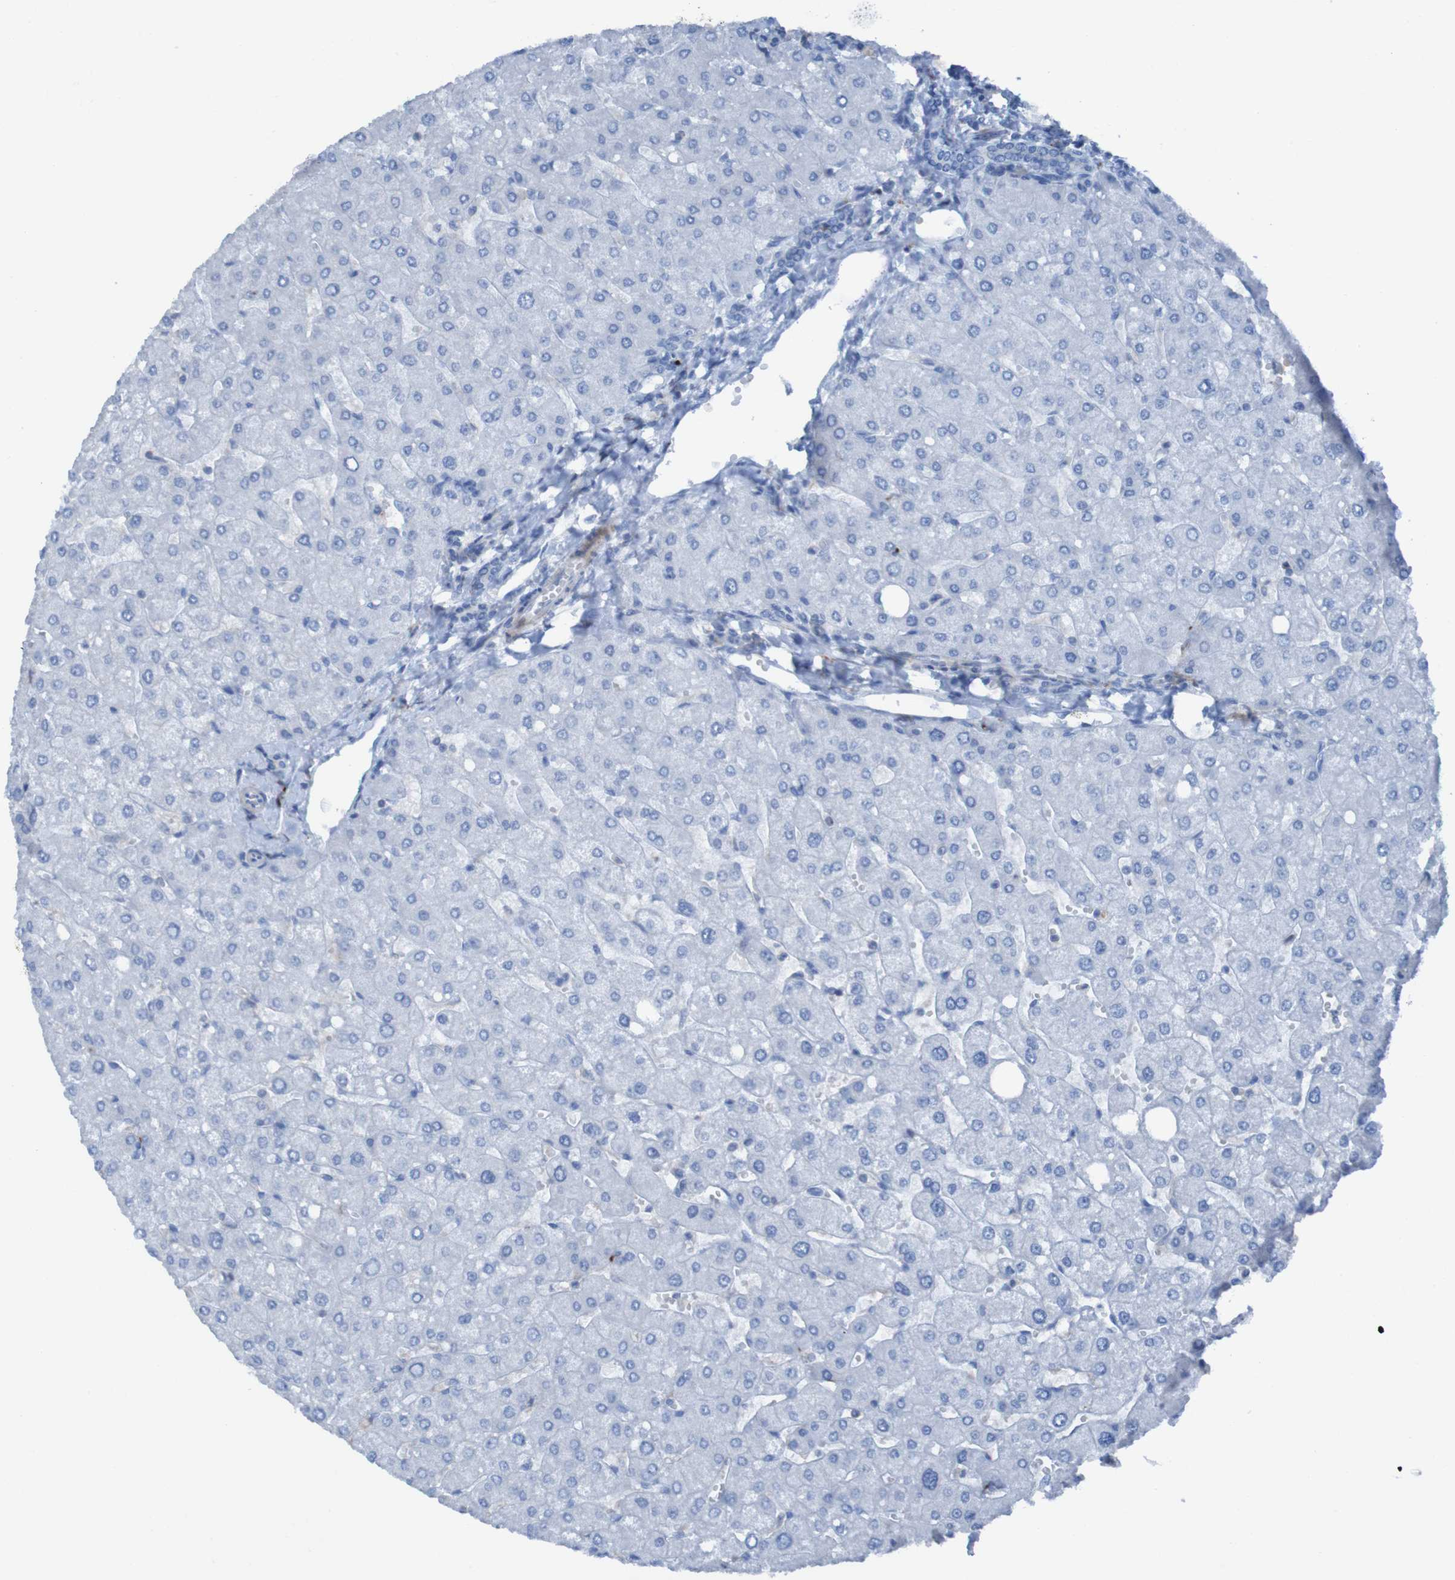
{"staining": {"intensity": "negative", "quantity": "none", "location": "none"}, "tissue": "liver", "cell_type": "Cholangiocytes", "image_type": "normal", "snomed": [{"axis": "morphology", "description": "Normal tissue, NOS"}, {"axis": "topography", "description": "Liver"}], "caption": "Cholangiocytes are negative for protein expression in unremarkable human liver. (DAB immunohistochemistry (IHC), high magnification).", "gene": "RNF182", "patient": {"sex": "male", "age": 55}}